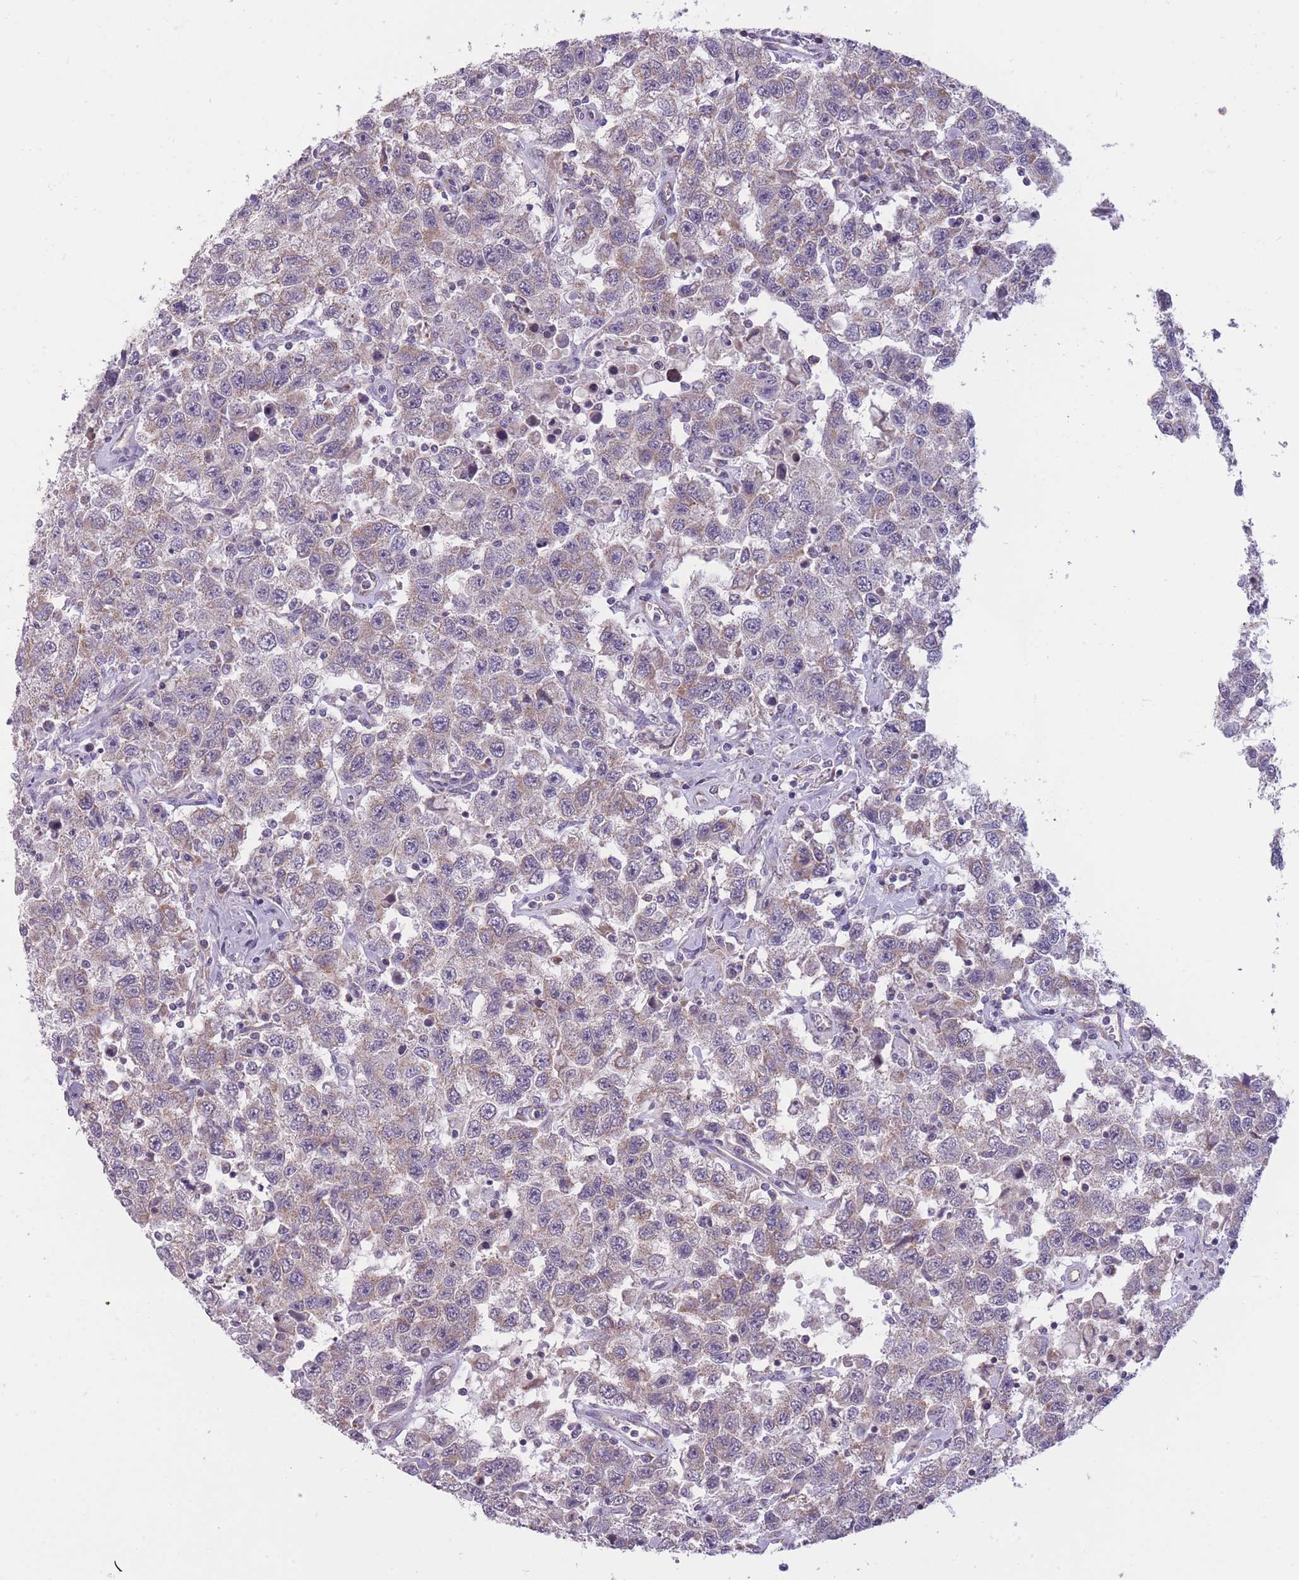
{"staining": {"intensity": "weak", "quantity": "<25%", "location": "cytoplasmic/membranous"}, "tissue": "testis cancer", "cell_type": "Tumor cells", "image_type": "cancer", "snomed": [{"axis": "morphology", "description": "Seminoma, NOS"}, {"axis": "topography", "description": "Testis"}], "caption": "Testis seminoma was stained to show a protein in brown. There is no significant staining in tumor cells. Nuclei are stained in blue.", "gene": "MRPS18C", "patient": {"sex": "male", "age": 41}}